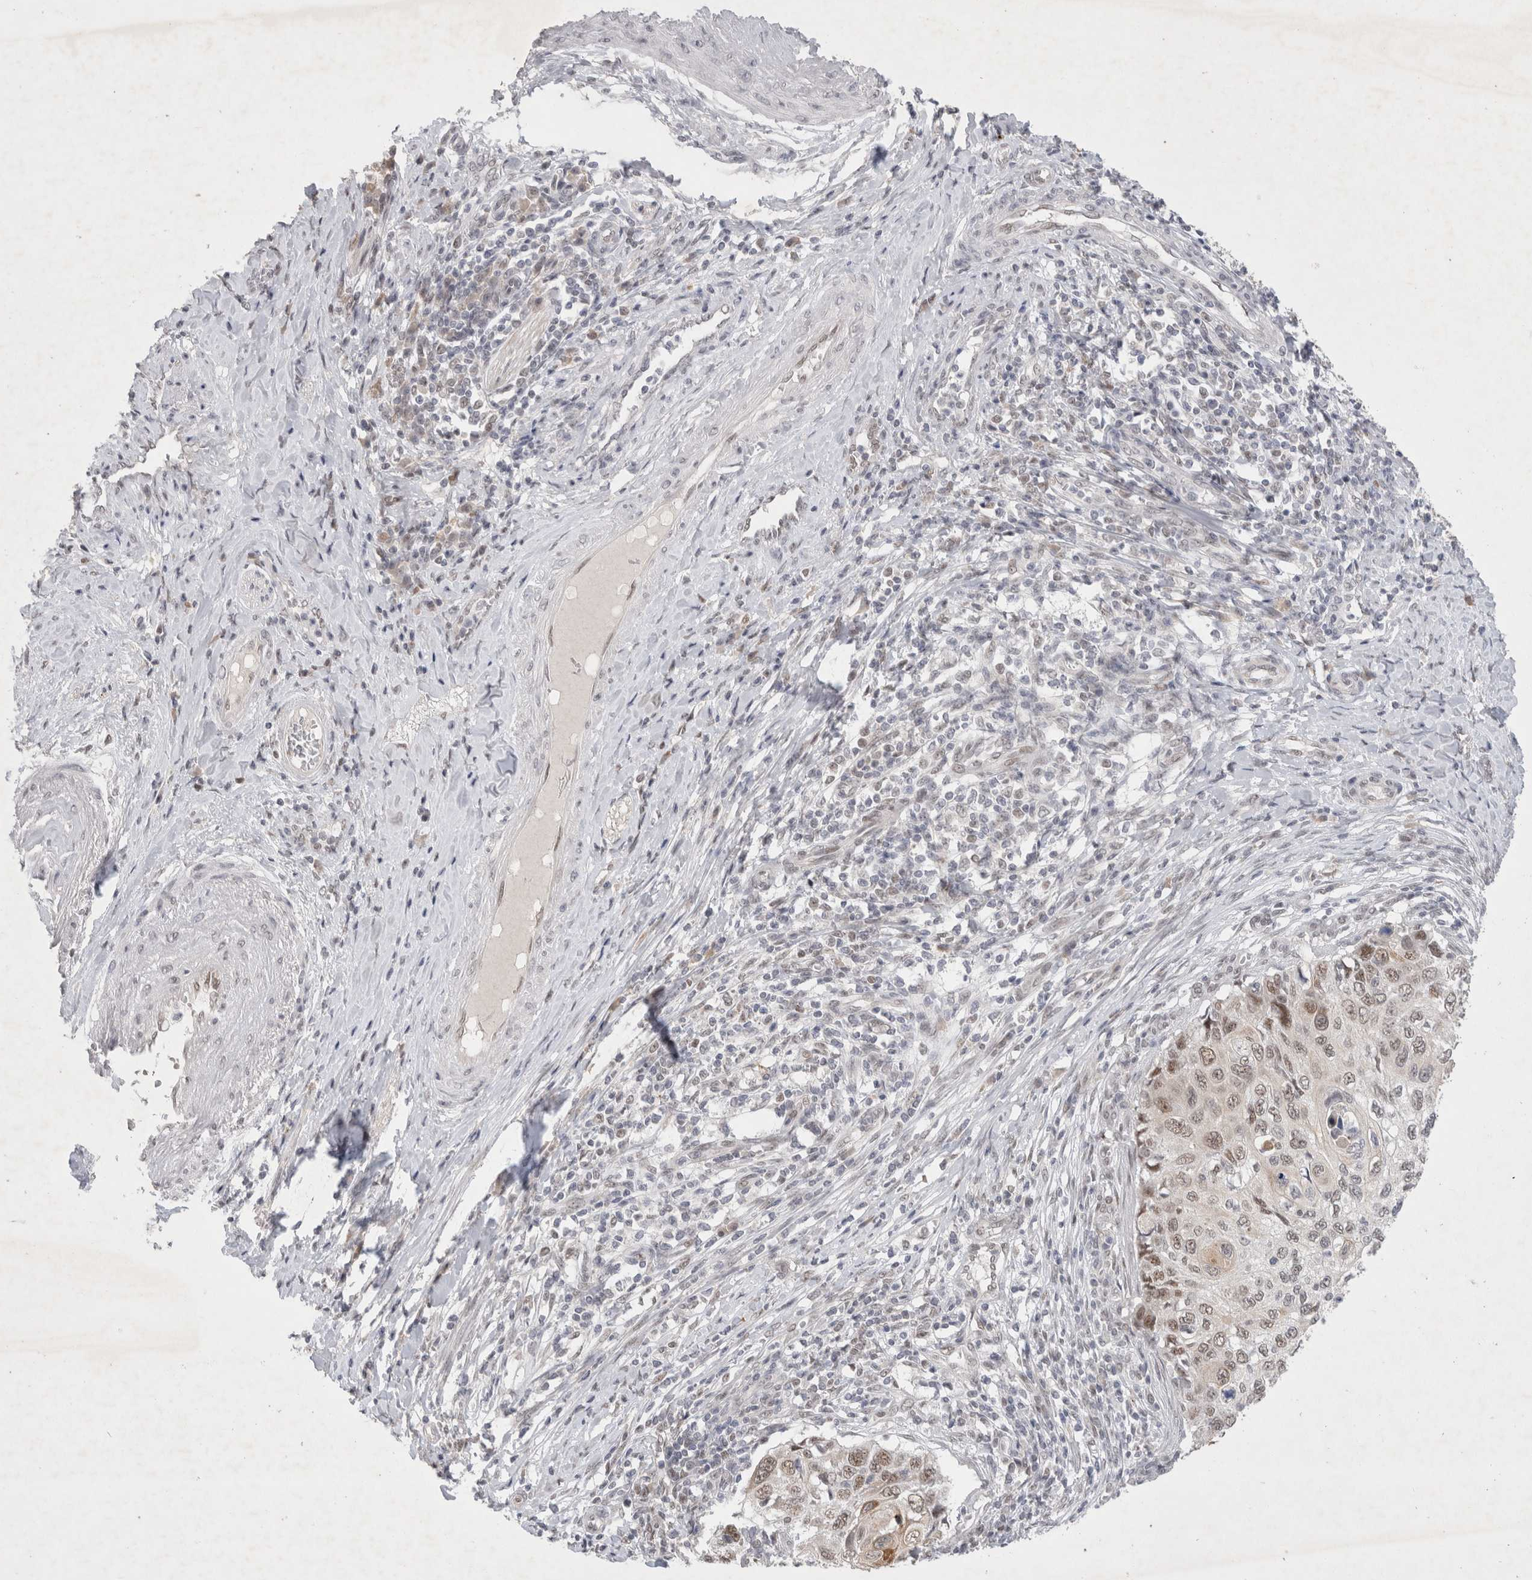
{"staining": {"intensity": "moderate", "quantity": ">75%", "location": "nuclear"}, "tissue": "cervical cancer", "cell_type": "Tumor cells", "image_type": "cancer", "snomed": [{"axis": "morphology", "description": "Squamous cell carcinoma, NOS"}, {"axis": "topography", "description": "Cervix"}], "caption": "Protein staining exhibits moderate nuclear staining in approximately >75% of tumor cells in cervical cancer.", "gene": "RECQL4", "patient": {"sex": "female", "age": 70}}